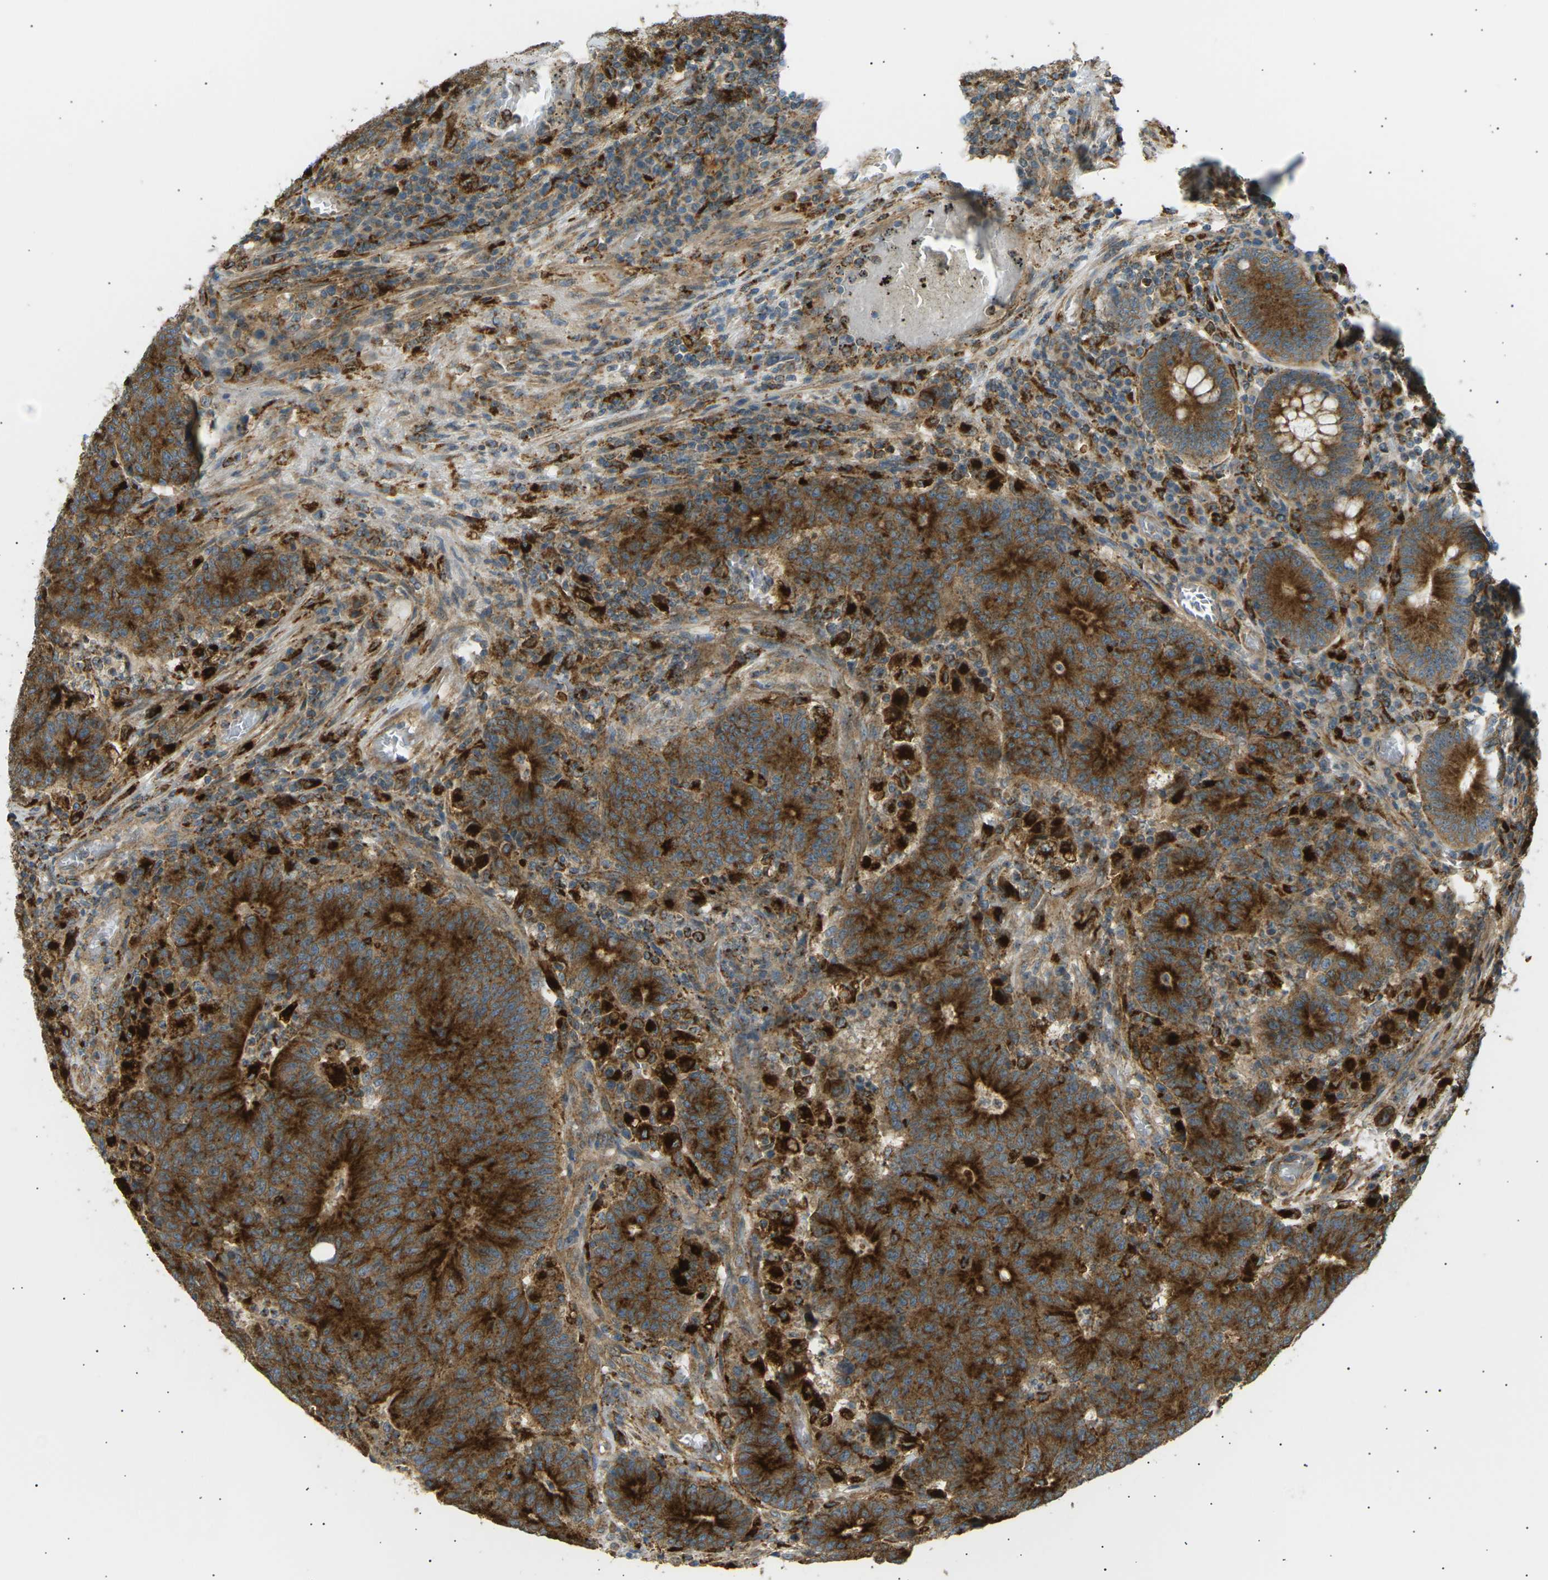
{"staining": {"intensity": "strong", "quantity": ">75%", "location": "cytoplasmic/membranous"}, "tissue": "colorectal cancer", "cell_type": "Tumor cells", "image_type": "cancer", "snomed": [{"axis": "morphology", "description": "Normal tissue, NOS"}, {"axis": "morphology", "description": "Adenocarcinoma, NOS"}, {"axis": "topography", "description": "Colon"}], "caption": "A brown stain highlights strong cytoplasmic/membranous expression of a protein in adenocarcinoma (colorectal) tumor cells.", "gene": "CDK17", "patient": {"sex": "female", "age": 75}}